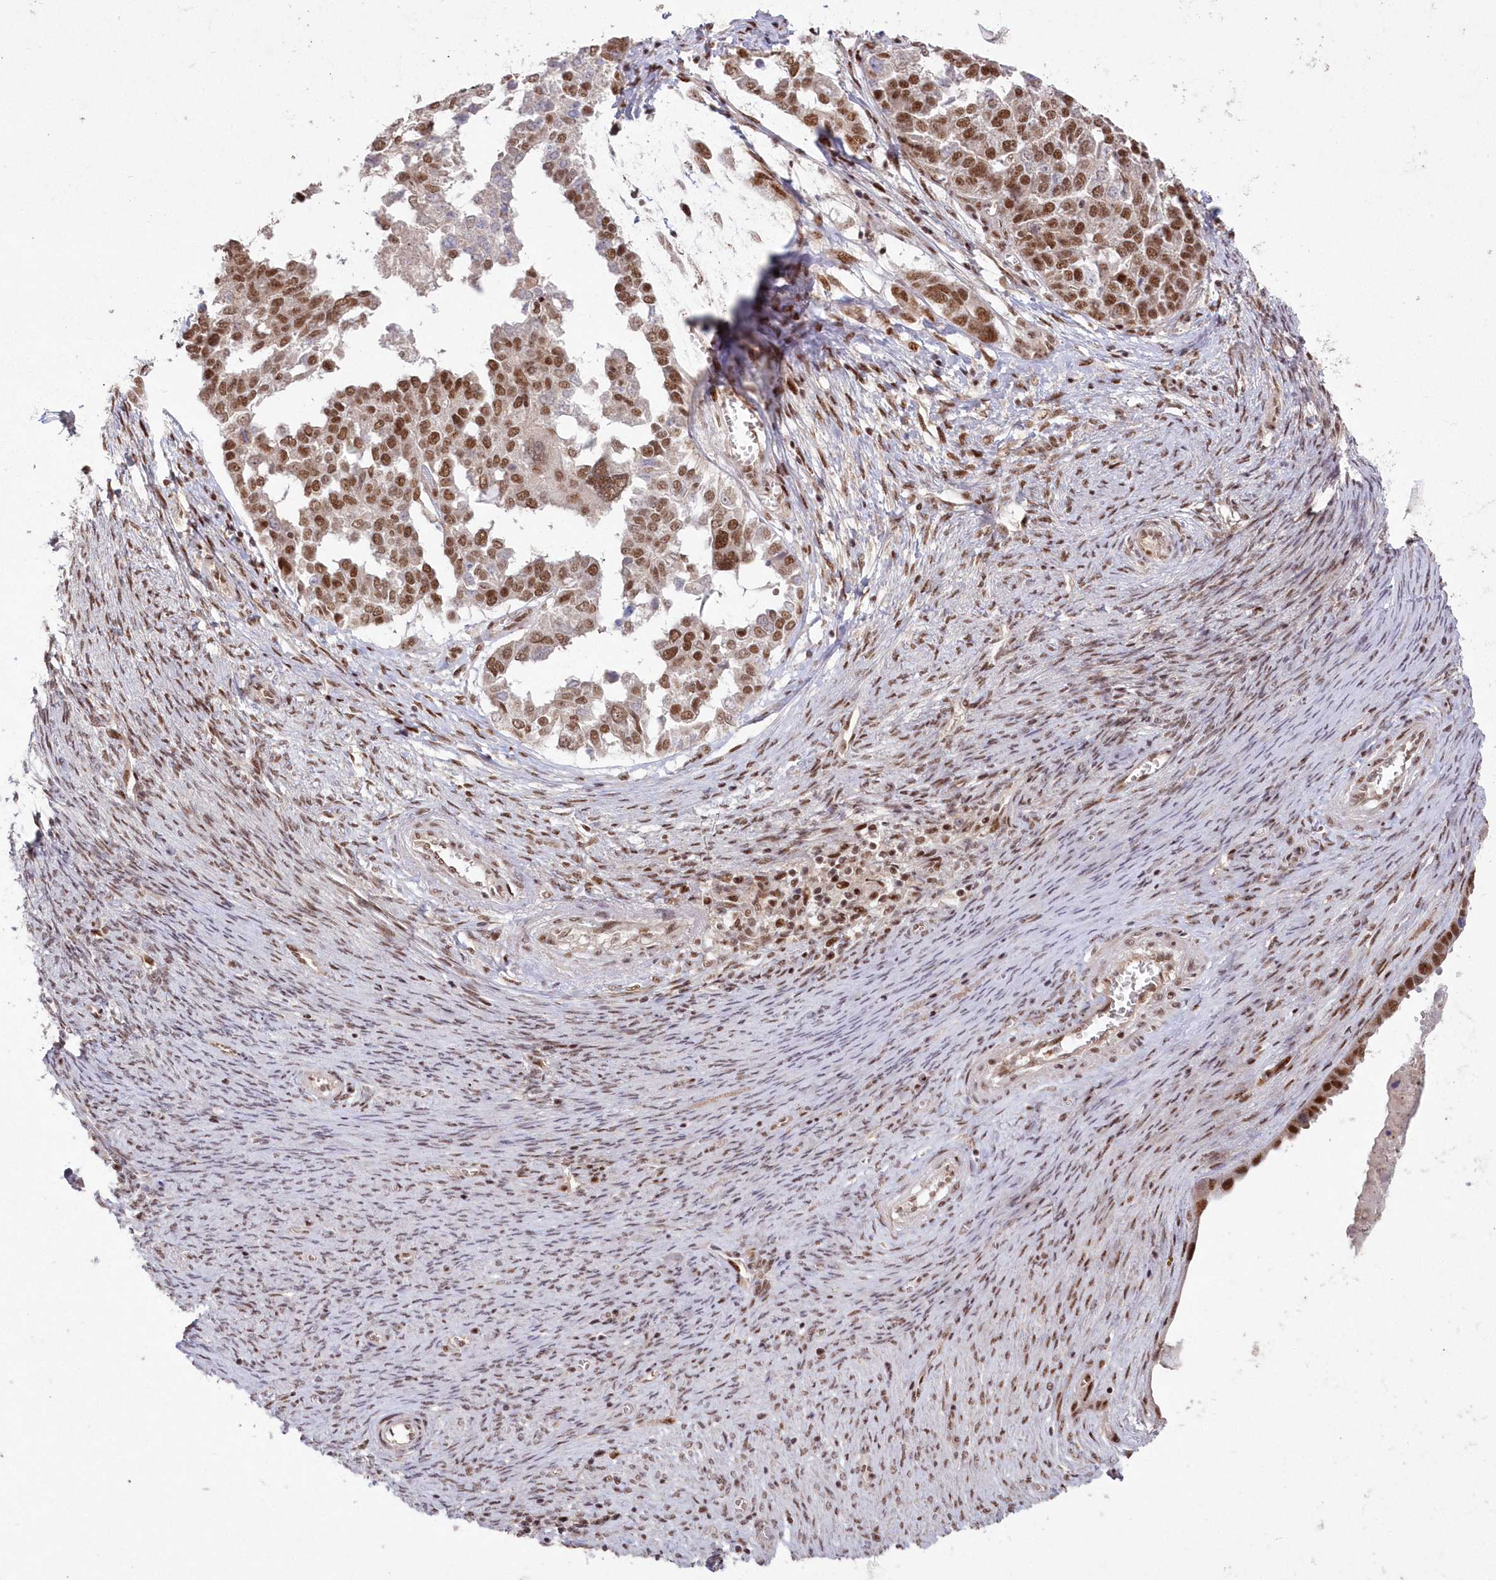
{"staining": {"intensity": "moderate", "quantity": ">75%", "location": "nuclear"}, "tissue": "ovarian cancer", "cell_type": "Tumor cells", "image_type": "cancer", "snomed": [{"axis": "morphology", "description": "Cystadenocarcinoma, serous, NOS"}, {"axis": "topography", "description": "Ovary"}], "caption": "Serous cystadenocarcinoma (ovarian) stained with a protein marker exhibits moderate staining in tumor cells.", "gene": "WBP1L", "patient": {"sex": "female", "age": 44}}